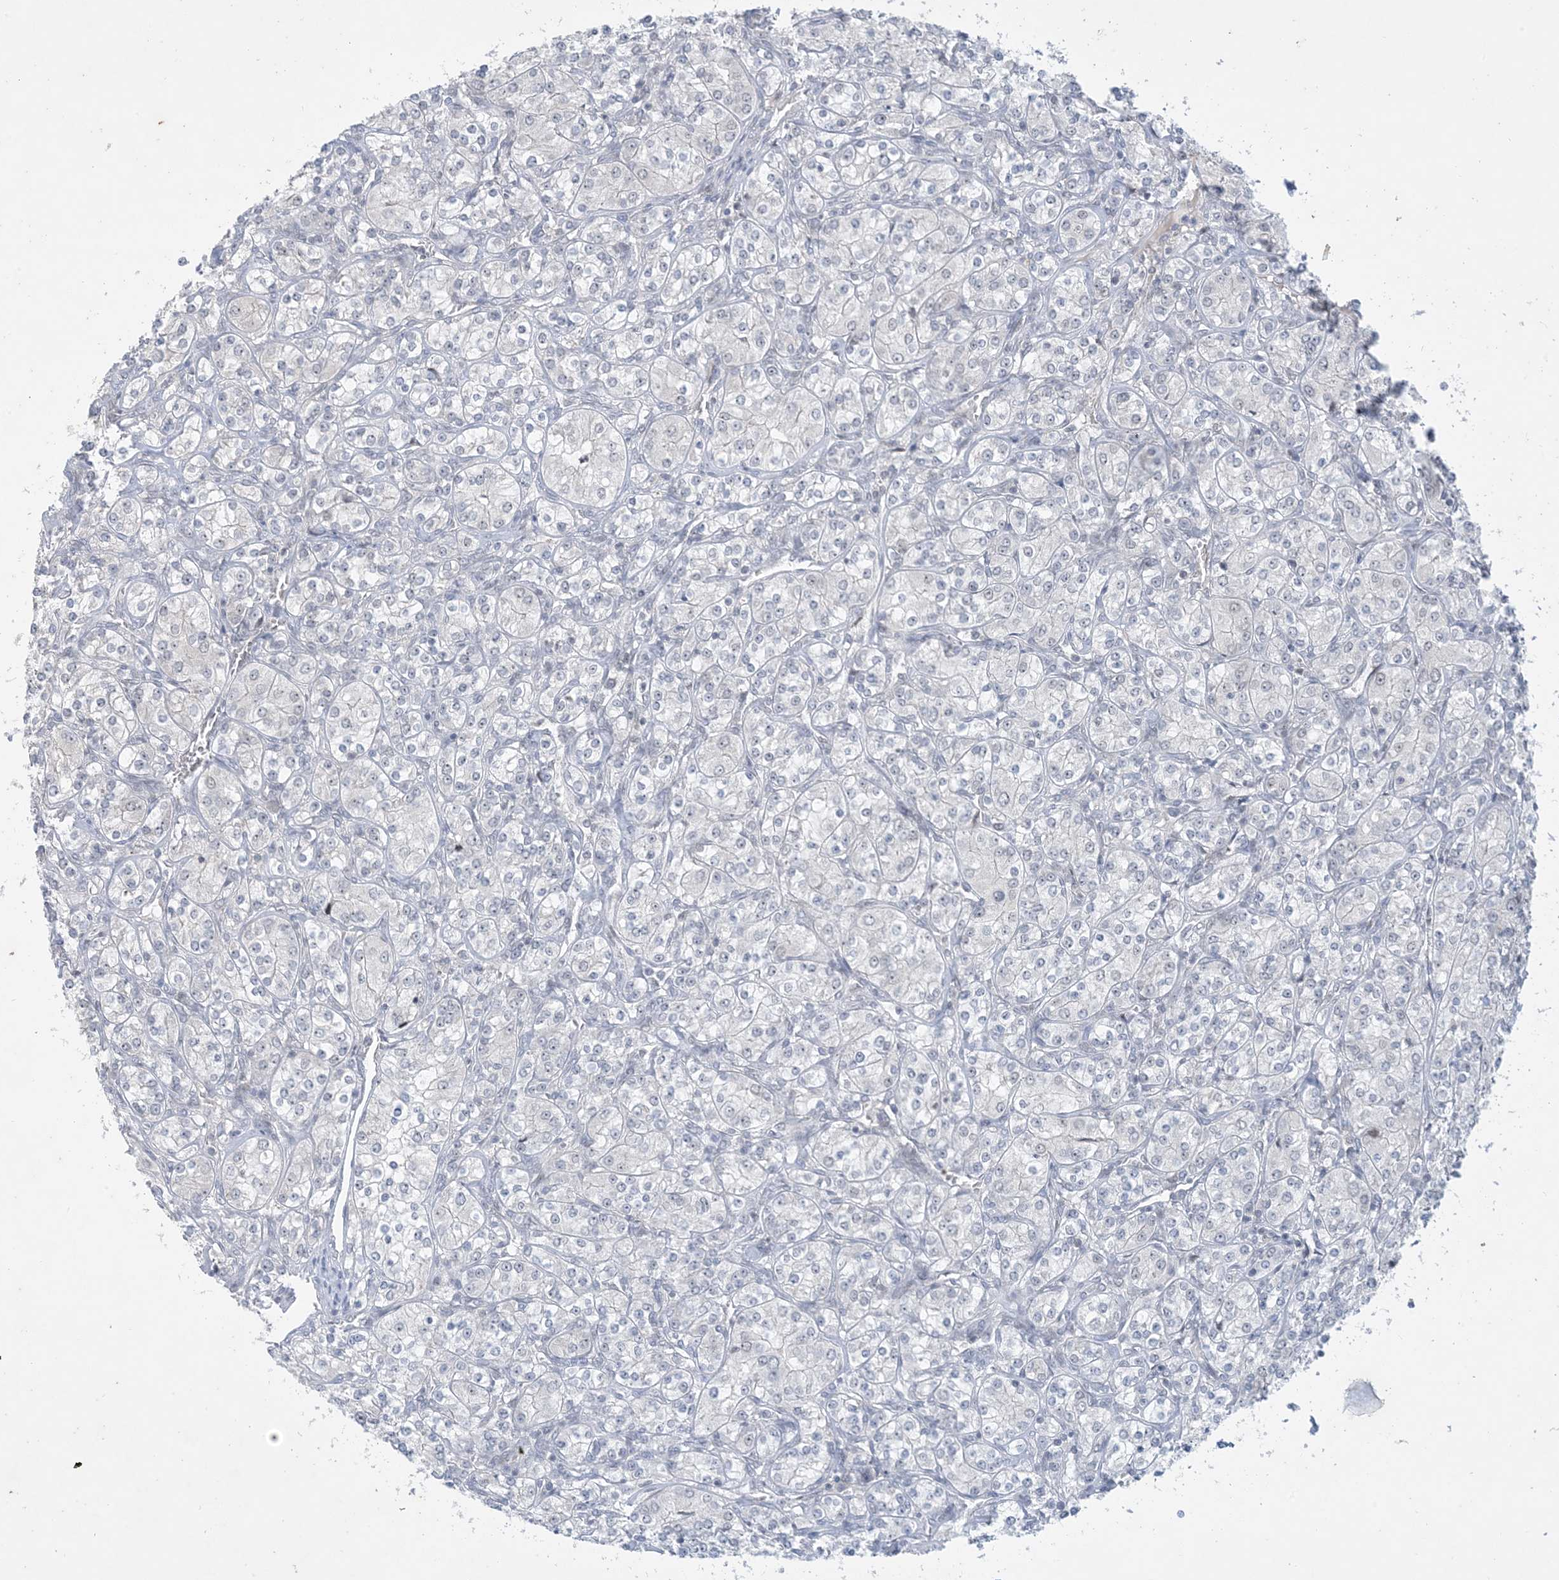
{"staining": {"intensity": "negative", "quantity": "none", "location": "none"}, "tissue": "renal cancer", "cell_type": "Tumor cells", "image_type": "cancer", "snomed": [{"axis": "morphology", "description": "Adenocarcinoma, NOS"}, {"axis": "topography", "description": "Kidney"}], "caption": "Immunohistochemical staining of human renal cancer (adenocarcinoma) exhibits no significant positivity in tumor cells. (IHC, brightfield microscopy, high magnification).", "gene": "ZNF674", "patient": {"sex": "male", "age": 77}}